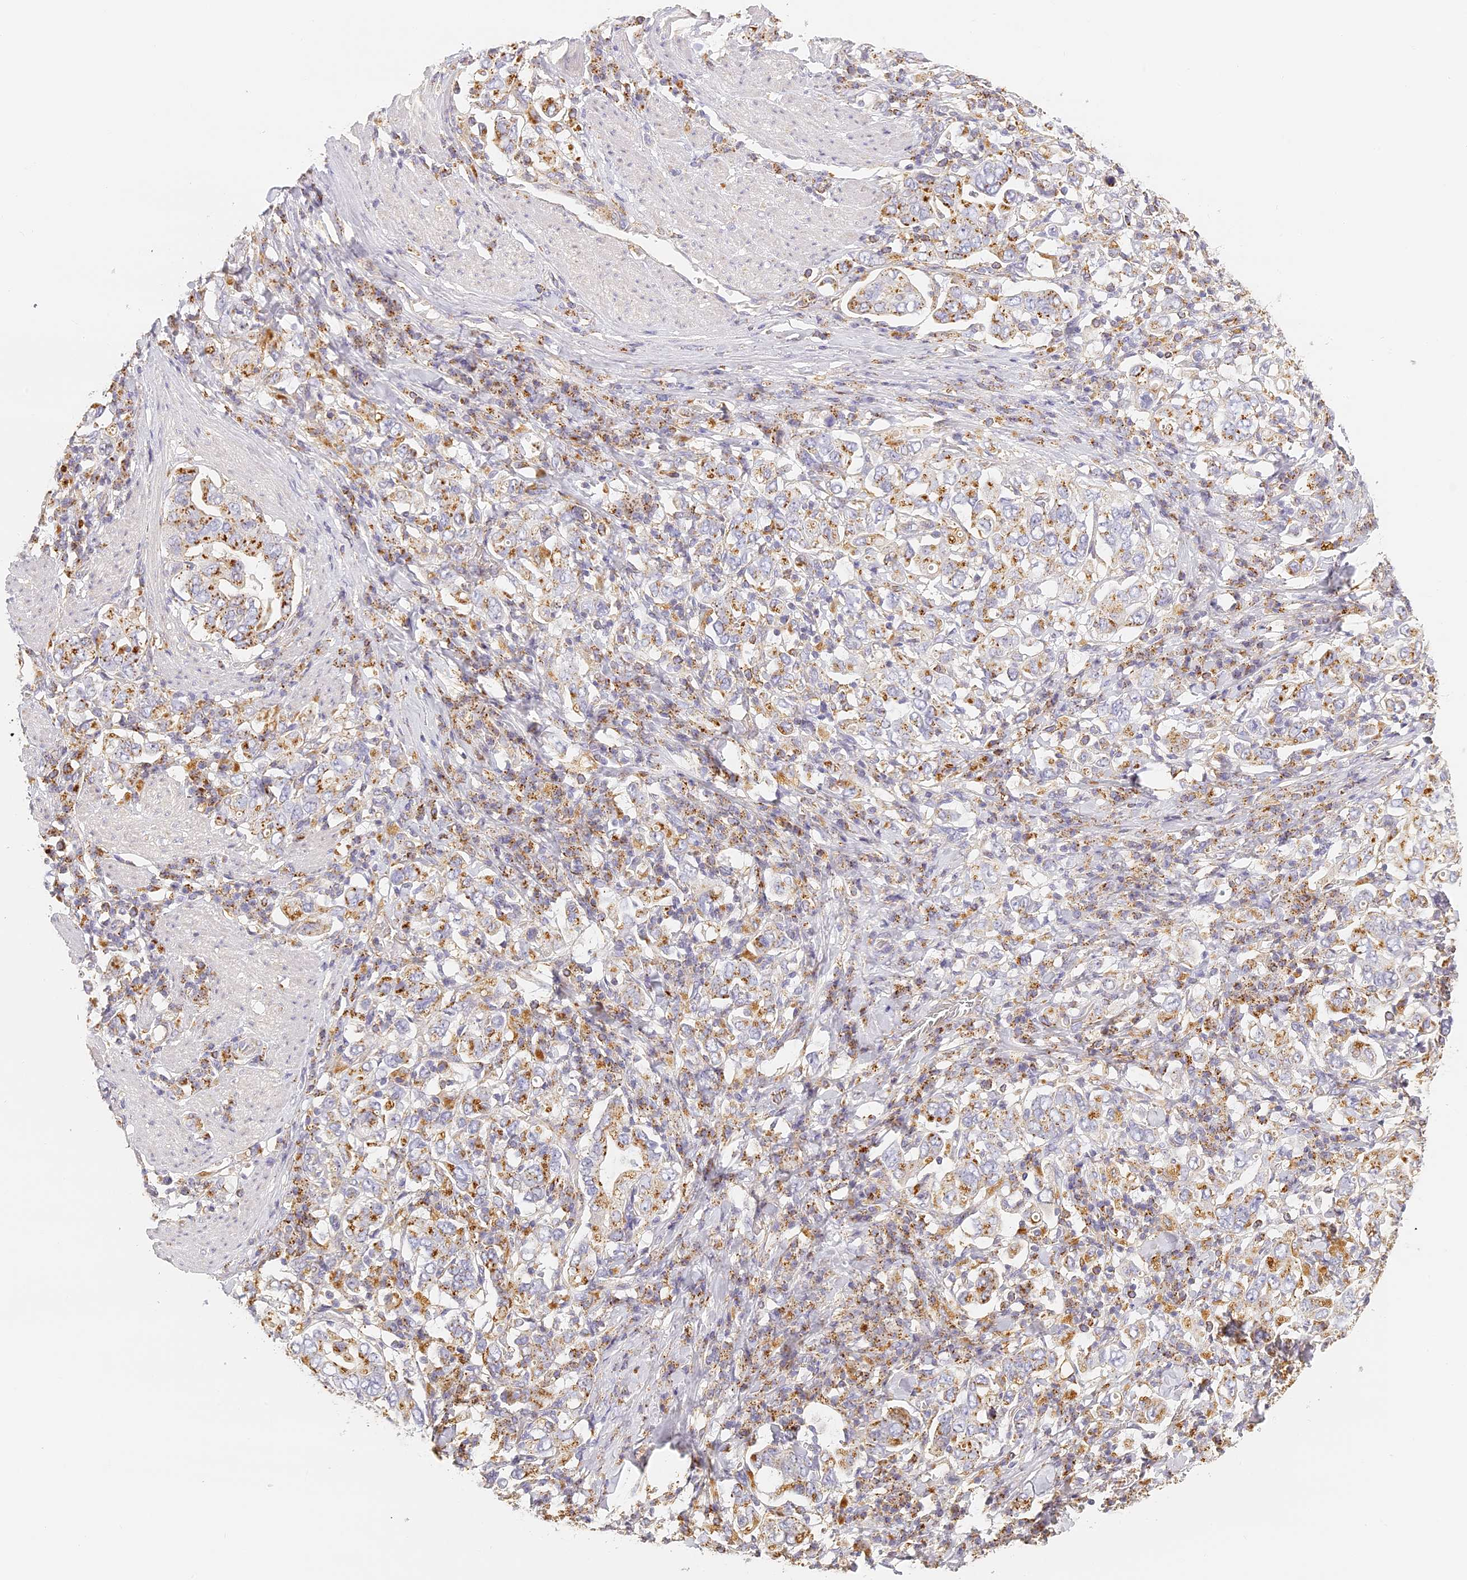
{"staining": {"intensity": "moderate", "quantity": ">75%", "location": "cytoplasmic/membranous"}, "tissue": "stomach cancer", "cell_type": "Tumor cells", "image_type": "cancer", "snomed": [{"axis": "morphology", "description": "Adenocarcinoma, NOS"}, {"axis": "topography", "description": "Stomach, upper"}], "caption": "Immunohistochemical staining of adenocarcinoma (stomach) demonstrates medium levels of moderate cytoplasmic/membranous protein positivity in about >75% of tumor cells. The staining was performed using DAB (3,3'-diaminobenzidine) to visualize the protein expression in brown, while the nuclei were stained in blue with hematoxylin (Magnification: 20x).", "gene": "LAMP2", "patient": {"sex": "male", "age": 62}}